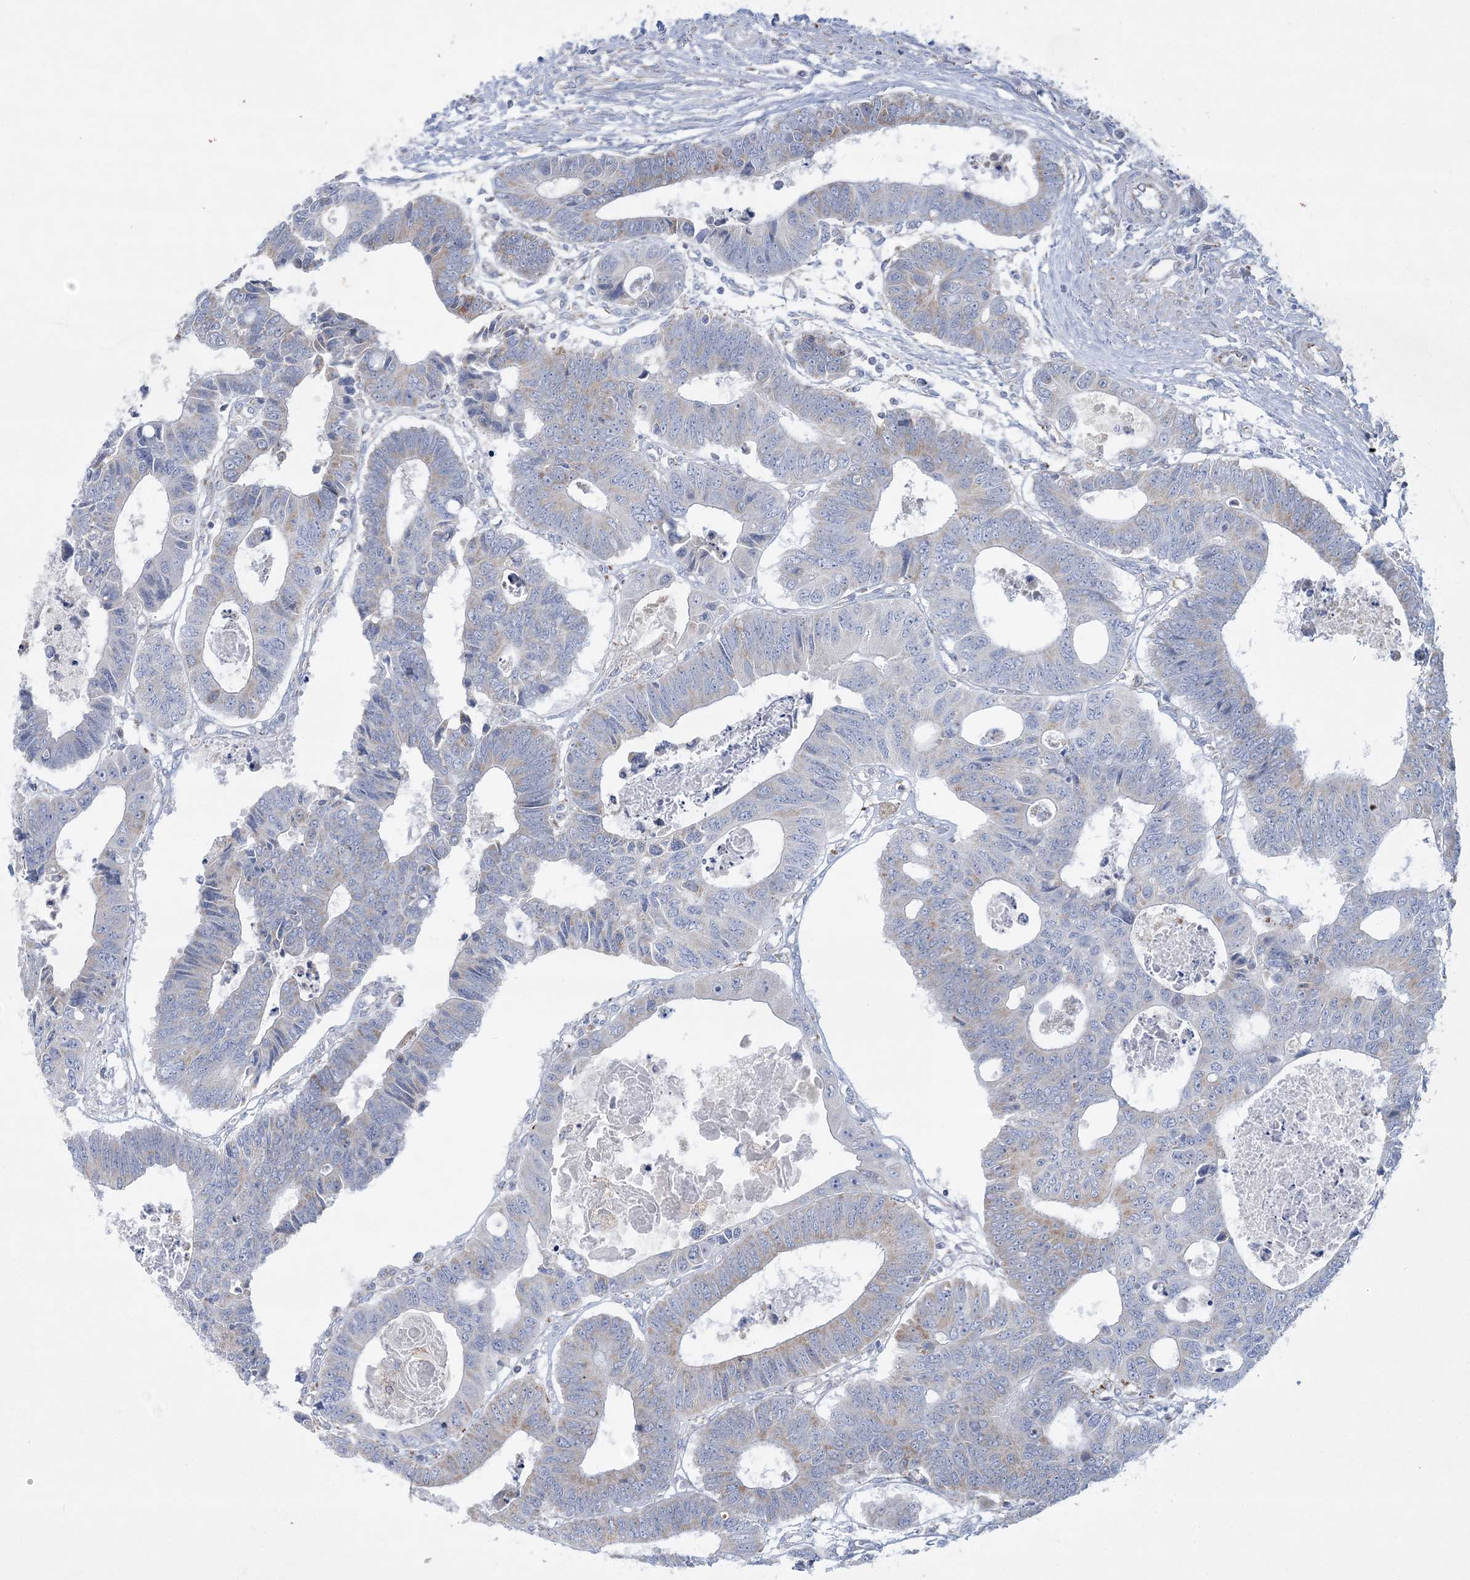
{"staining": {"intensity": "weak", "quantity": "<25%", "location": "cytoplasmic/membranous"}, "tissue": "colorectal cancer", "cell_type": "Tumor cells", "image_type": "cancer", "snomed": [{"axis": "morphology", "description": "Adenocarcinoma, NOS"}, {"axis": "topography", "description": "Rectum"}], "caption": "Colorectal cancer stained for a protein using IHC demonstrates no staining tumor cells.", "gene": "TBC1D7", "patient": {"sex": "male", "age": 84}}